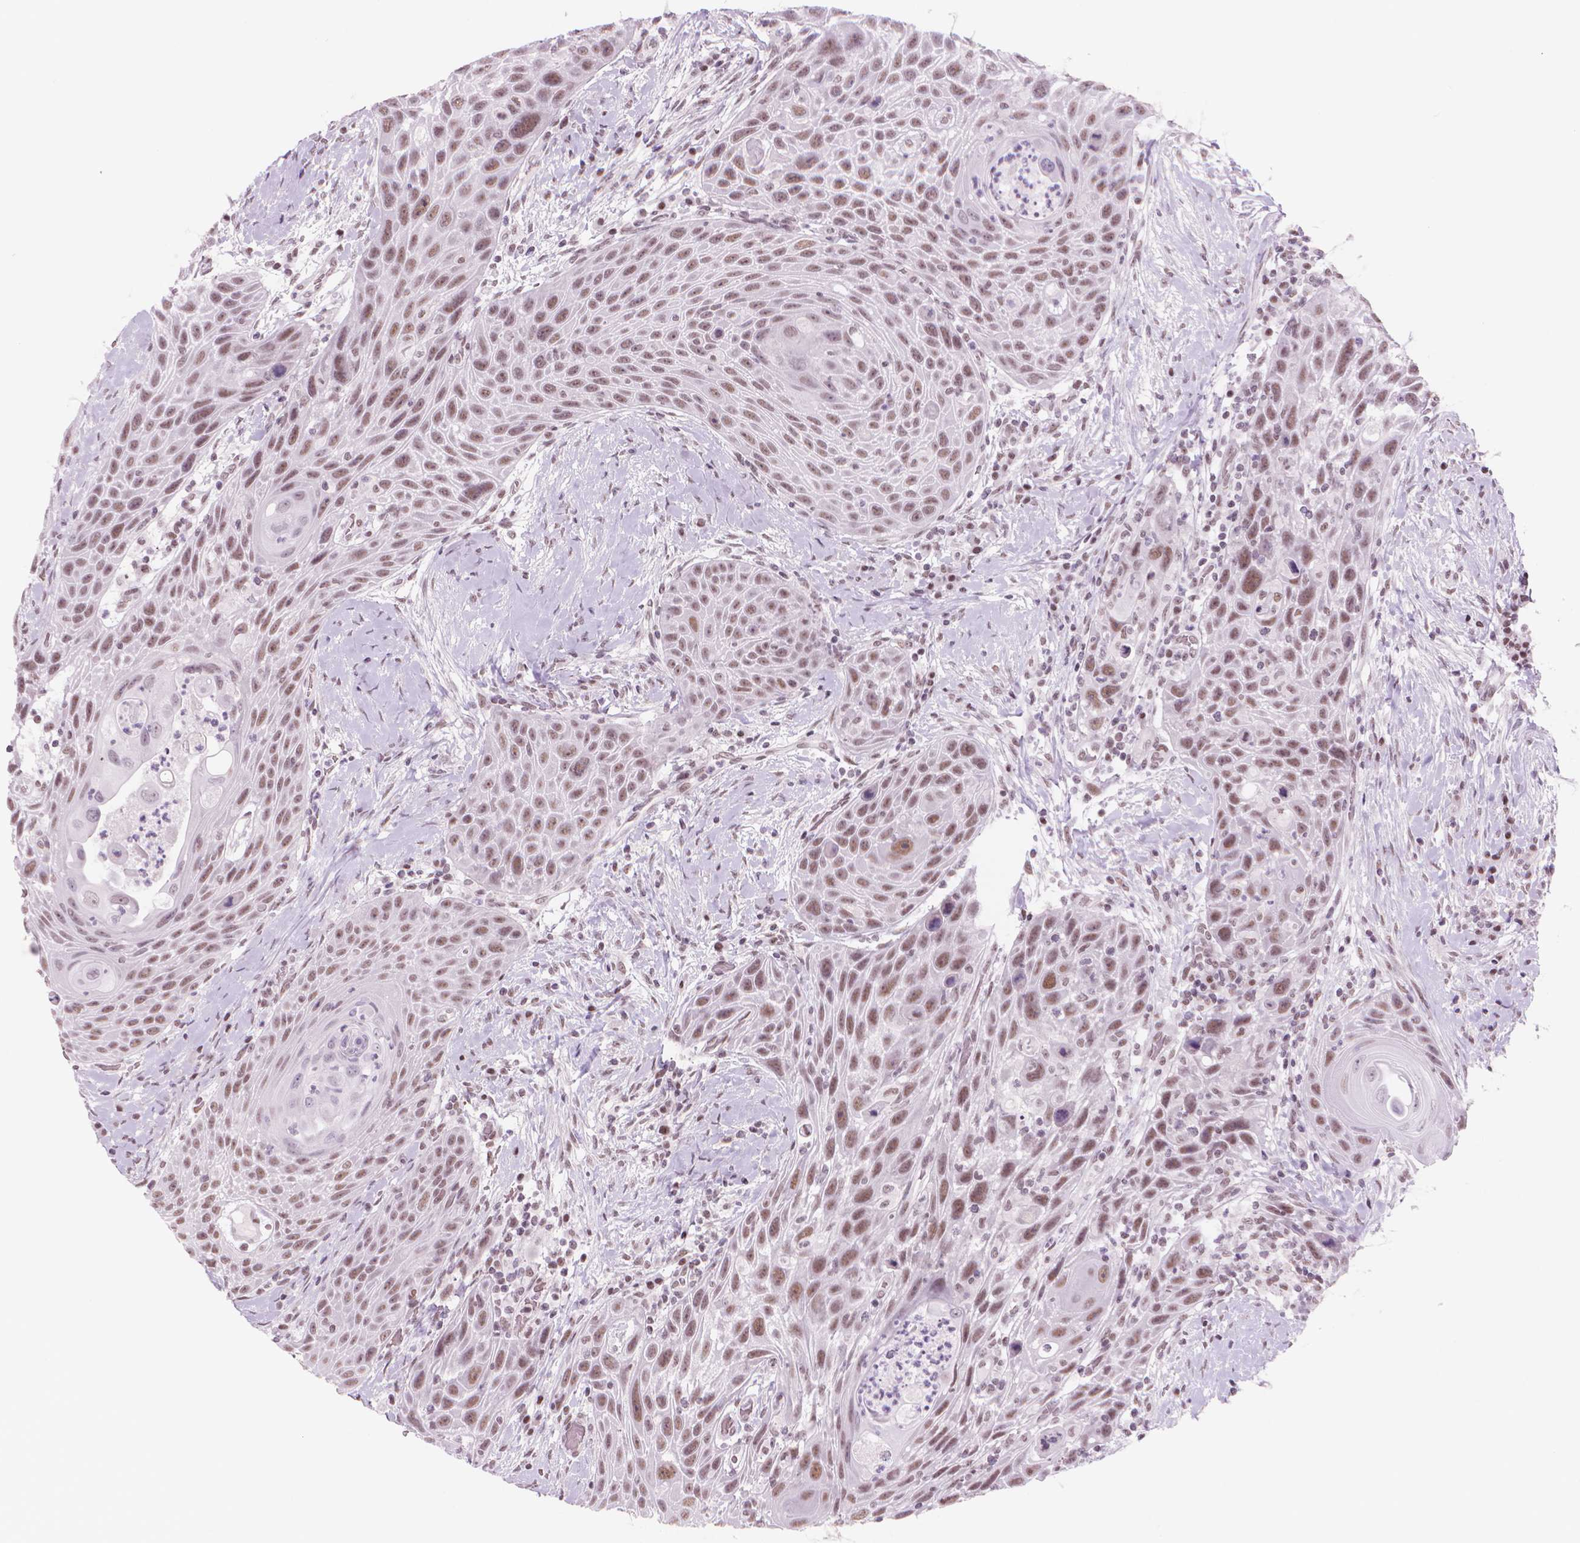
{"staining": {"intensity": "moderate", "quantity": ">75%", "location": "nuclear"}, "tissue": "head and neck cancer", "cell_type": "Tumor cells", "image_type": "cancer", "snomed": [{"axis": "morphology", "description": "Squamous cell carcinoma, NOS"}, {"axis": "topography", "description": "Head-Neck"}], "caption": "Brown immunohistochemical staining in head and neck cancer (squamous cell carcinoma) shows moderate nuclear expression in about >75% of tumor cells.", "gene": "POLR3D", "patient": {"sex": "male", "age": 69}}